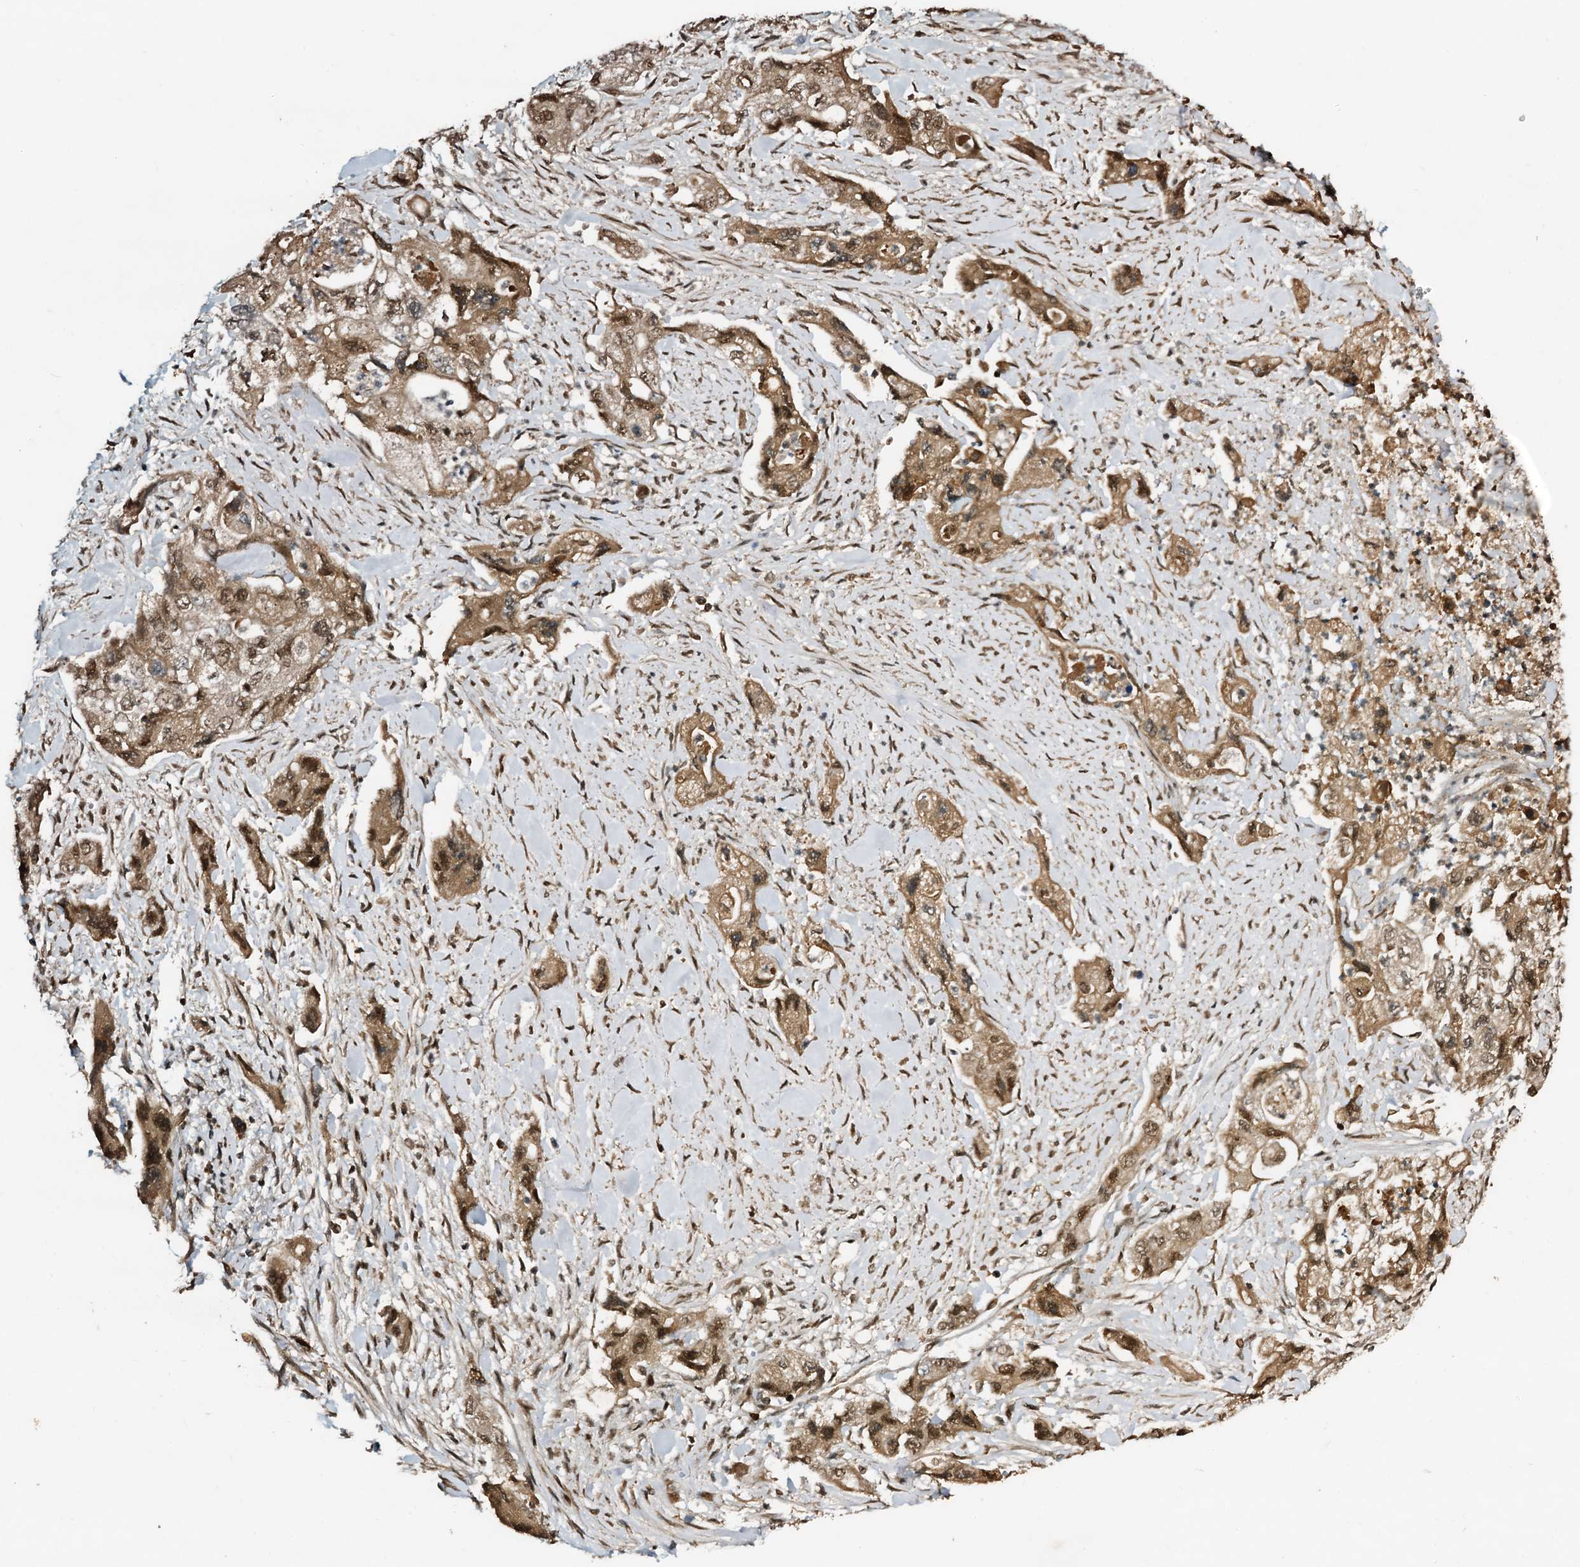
{"staining": {"intensity": "moderate", "quantity": ">75%", "location": "cytoplasmic/membranous,nuclear"}, "tissue": "pancreatic cancer", "cell_type": "Tumor cells", "image_type": "cancer", "snomed": [{"axis": "morphology", "description": "Adenocarcinoma, NOS"}, {"axis": "topography", "description": "Pancreas"}], "caption": "Adenocarcinoma (pancreatic) stained with a protein marker demonstrates moderate staining in tumor cells.", "gene": "TRAPPC4", "patient": {"sex": "female", "age": 73}}